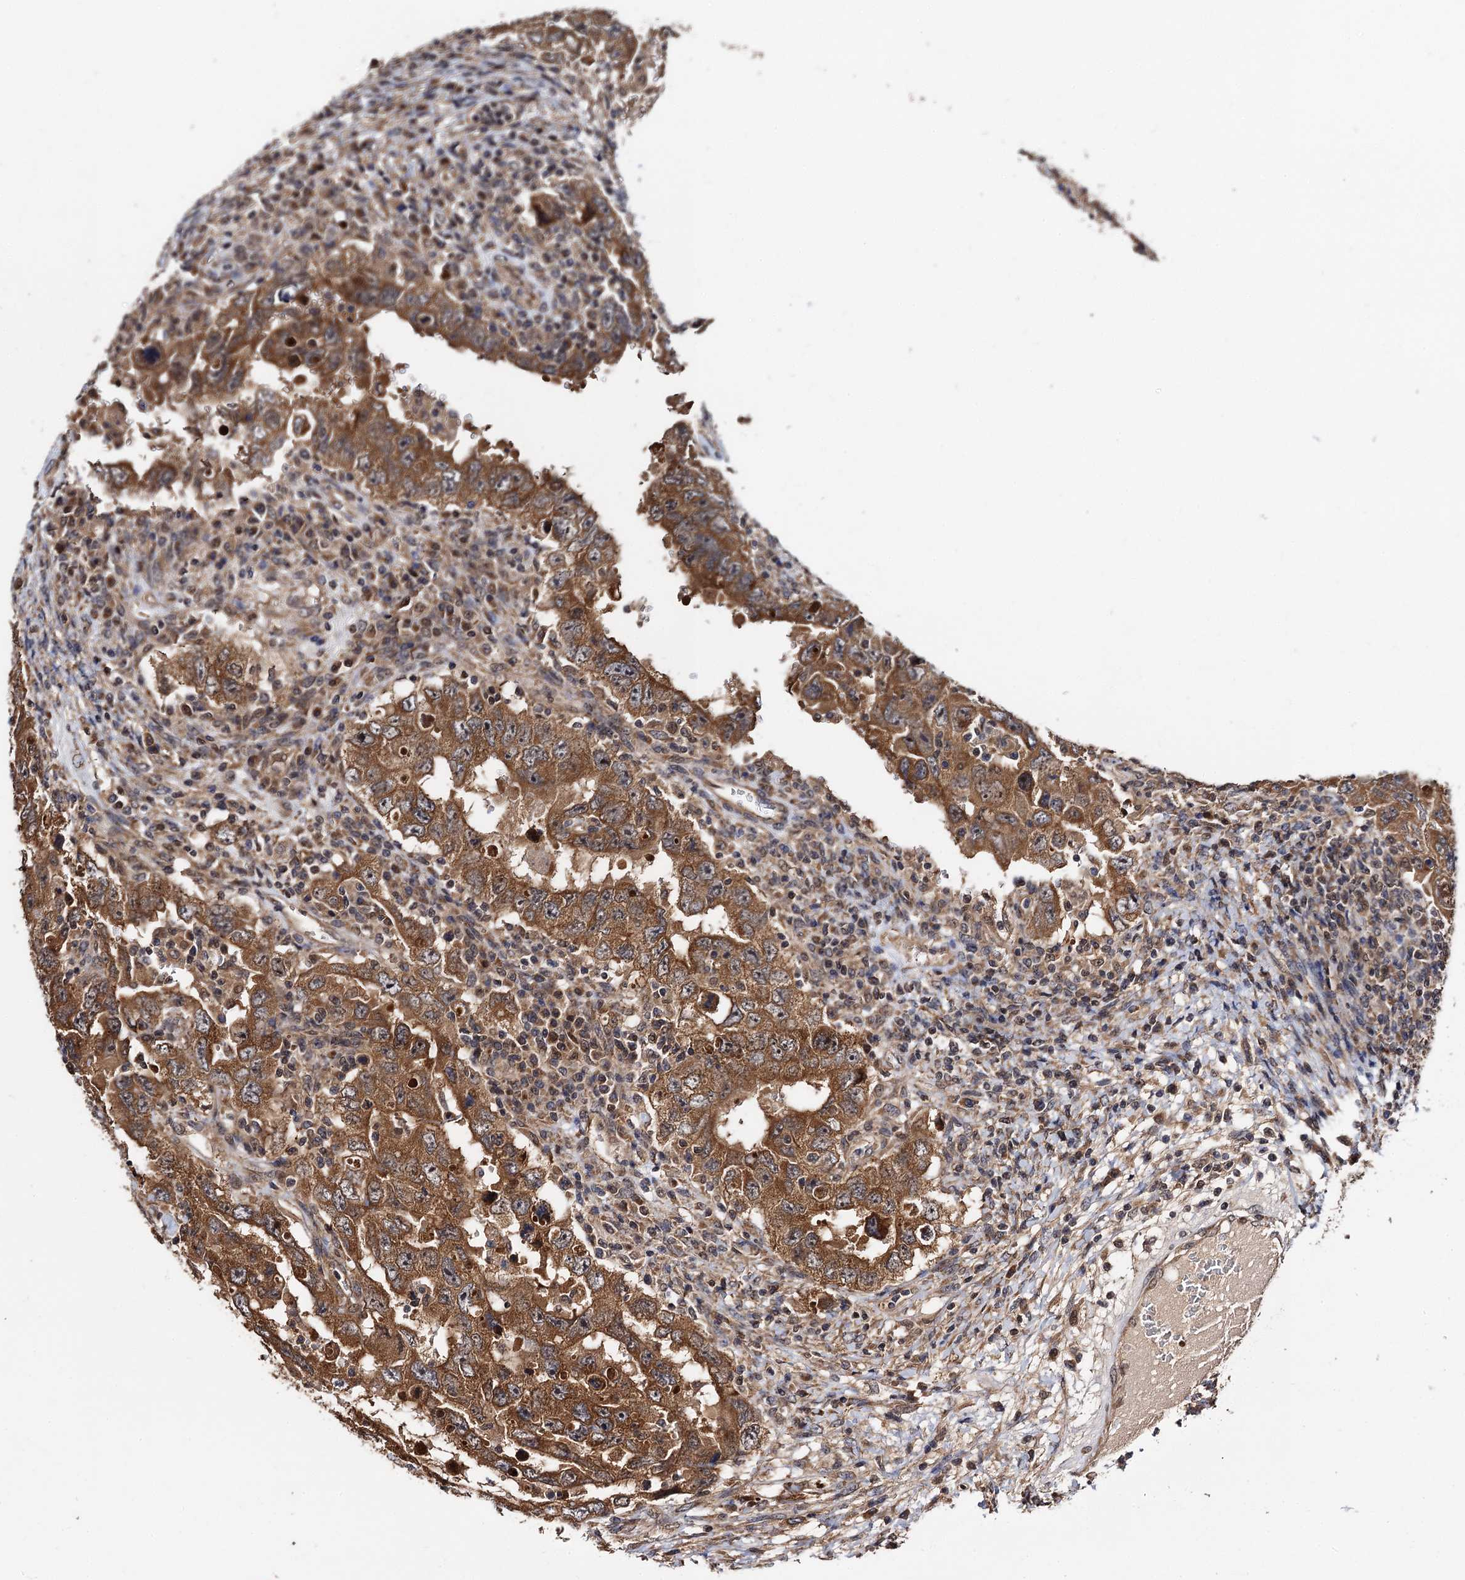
{"staining": {"intensity": "moderate", "quantity": ">75%", "location": "cytoplasmic/membranous"}, "tissue": "testis cancer", "cell_type": "Tumor cells", "image_type": "cancer", "snomed": [{"axis": "morphology", "description": "Carcinoma, Embryonal, NOS"}, {"axis": "topography", "description": "Testis"}], "caption": "A photomicrograph of human embryonal carcinoma (testis) stained for a protein demonstrates moderate cytoplasmic/membranous brown staining in tumor cells.", "gene": "MIER2", "patient": {"sex": "male", "age": 26}}